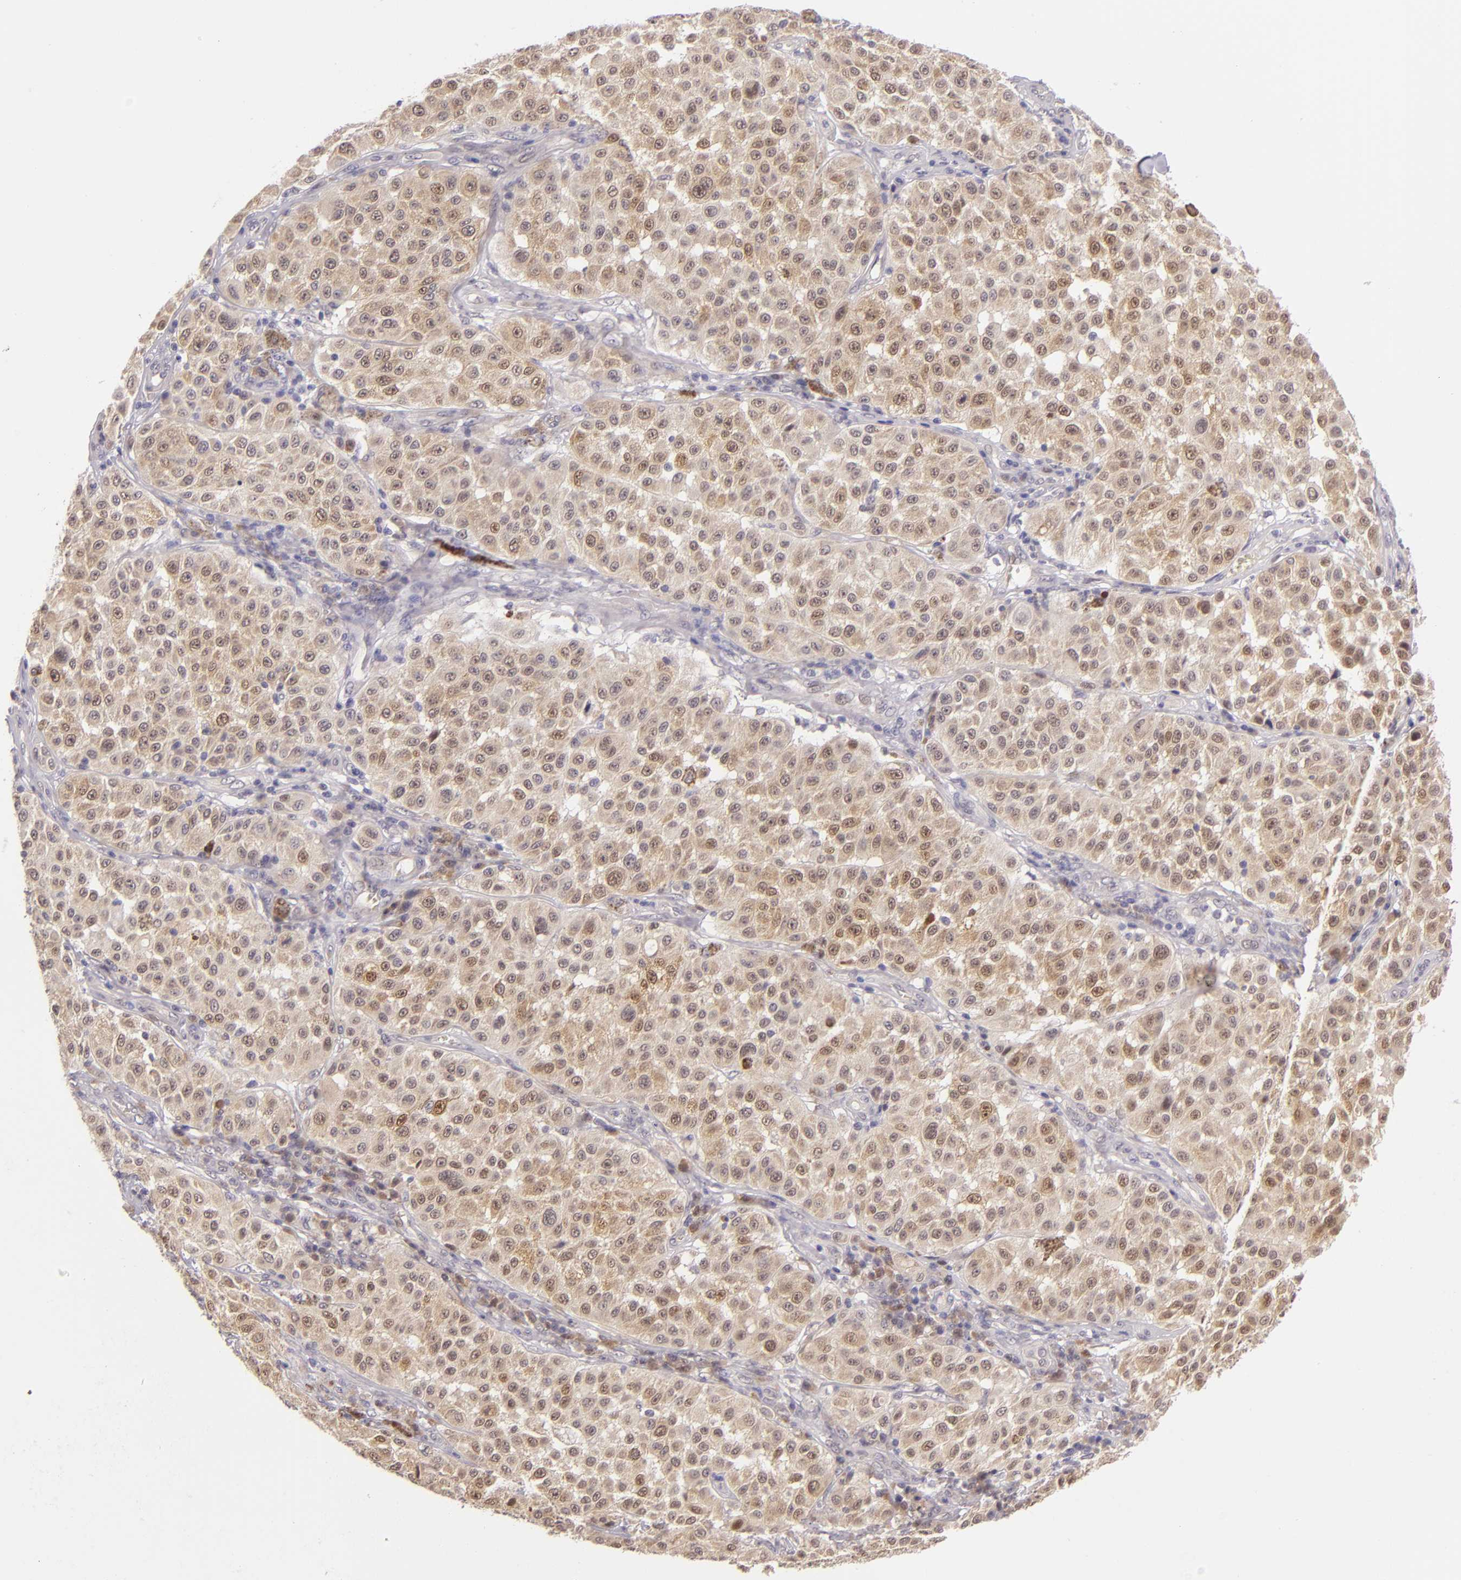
{"staining": {"intensity": "weak", "quantity": "25%-75%", "location": "cytoplasmic/membranous"}, "tissue": "melanoma", "cell_type": "Tumor cells", "image_type": "cancer", "snomed": [{"axis": "morphology", "description": "Malignant melanoma, NOS"}, {"axis": "topography", "description": "Skin"}], "caption": "High-magnification brightfield microscopy of malignant melanoma stained with DAB (3,3'-diaminobenzidine) (brown) and counterstained with hematoxylin (blue). tumor cells exhibit weak cytoplasmic/membranous staining is seen in approximately25%-75% of cells. (DAB IHC, brown staining for protein, blue staining for nuclei).", "gene": "CSE1L", "patient": {"sex": "female", "age": 64}}